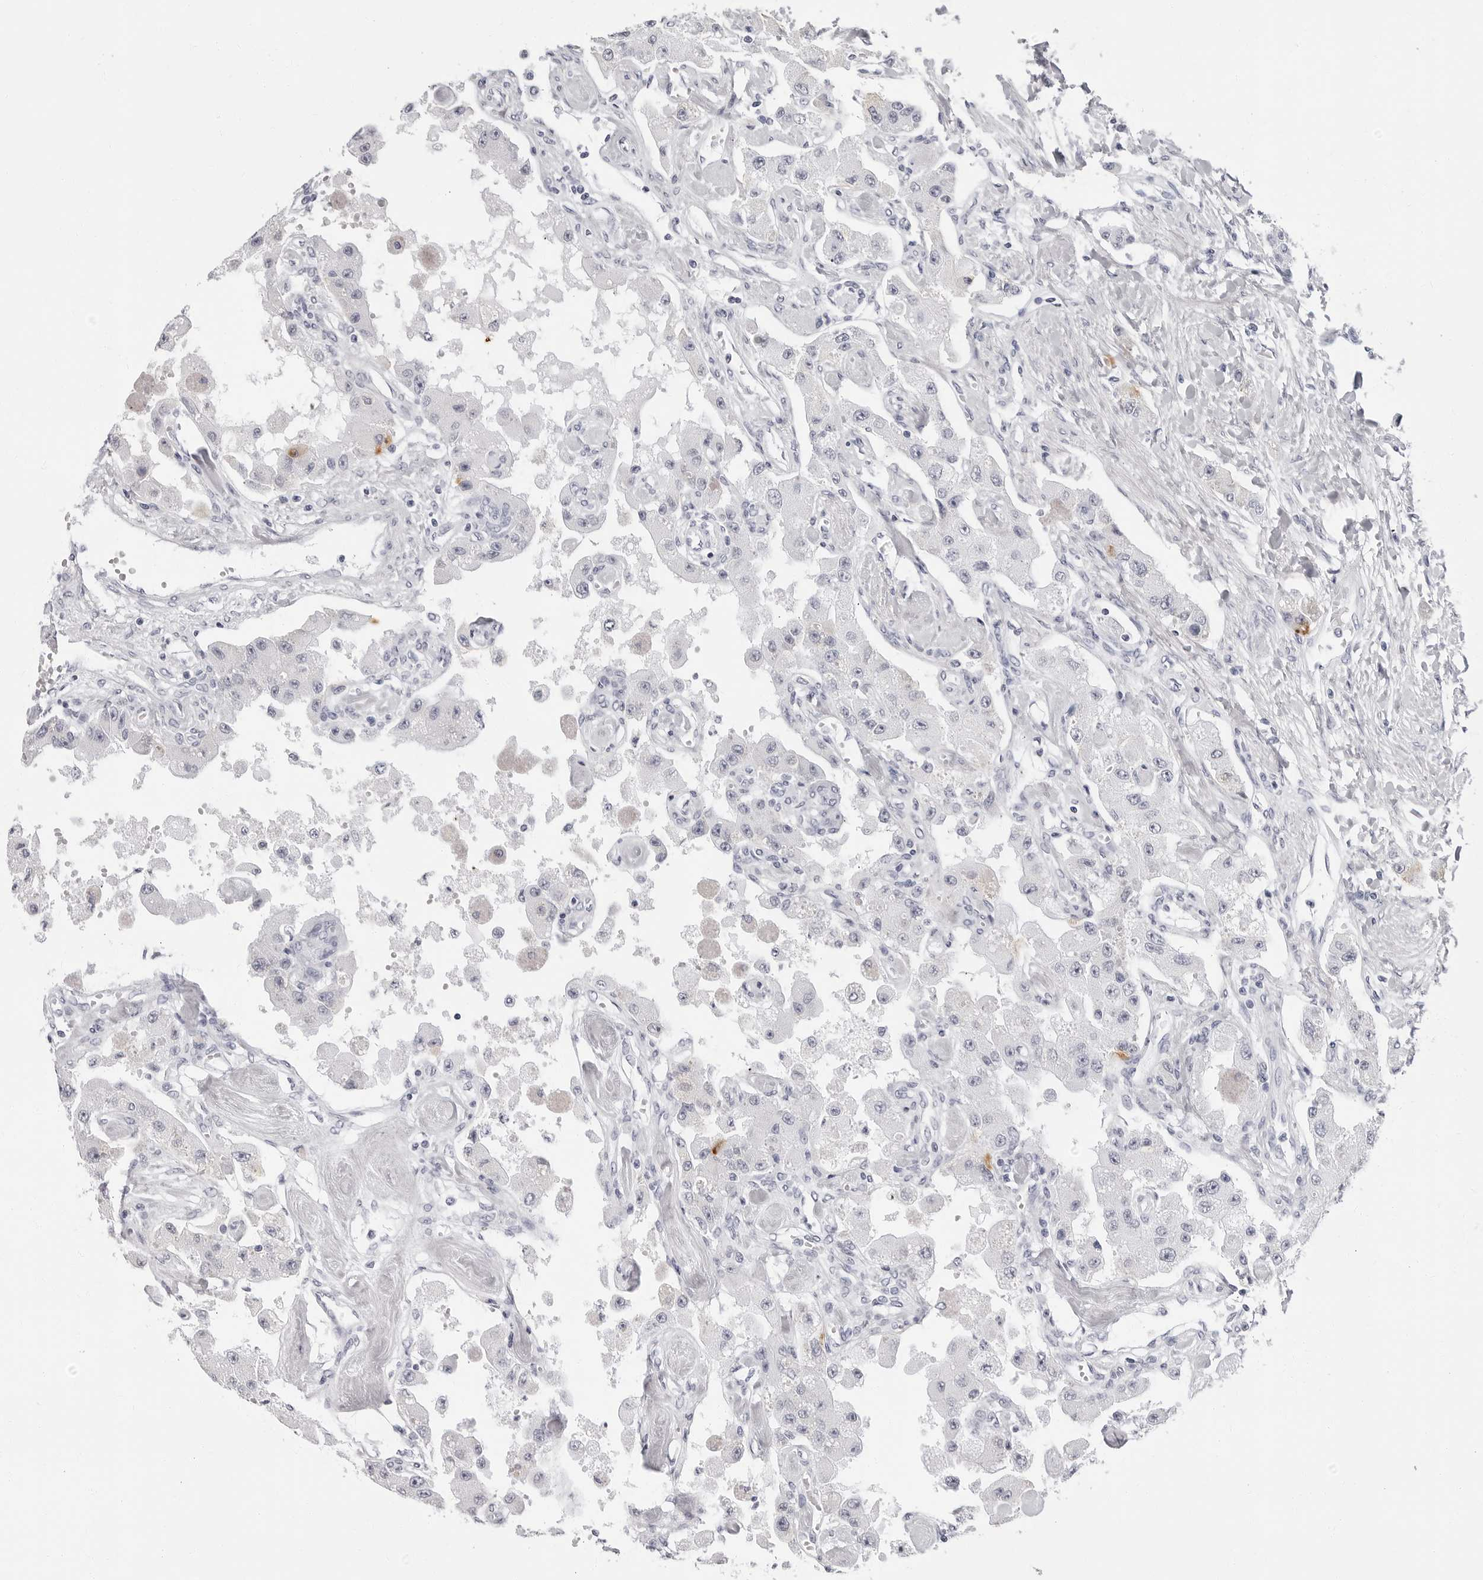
{"staining": {"intensity": "negative", "quantity": "none", "location": "none"}, "tissue": "carcinoid", "cell_type": "Tumor cells", "image_type": "cancer", "snomed": [{"axis": "morphology", "description": "Carcinoid, malignant, NOS"}, {"axis": "topography", "description": "Pancreas"}], "caption": "Carcinoid stained for a protein using immunohistochemistry reveals no positivity tumor cells.", "gene": "ERICH3", "patient": {"sex": "male", "age": 41}}